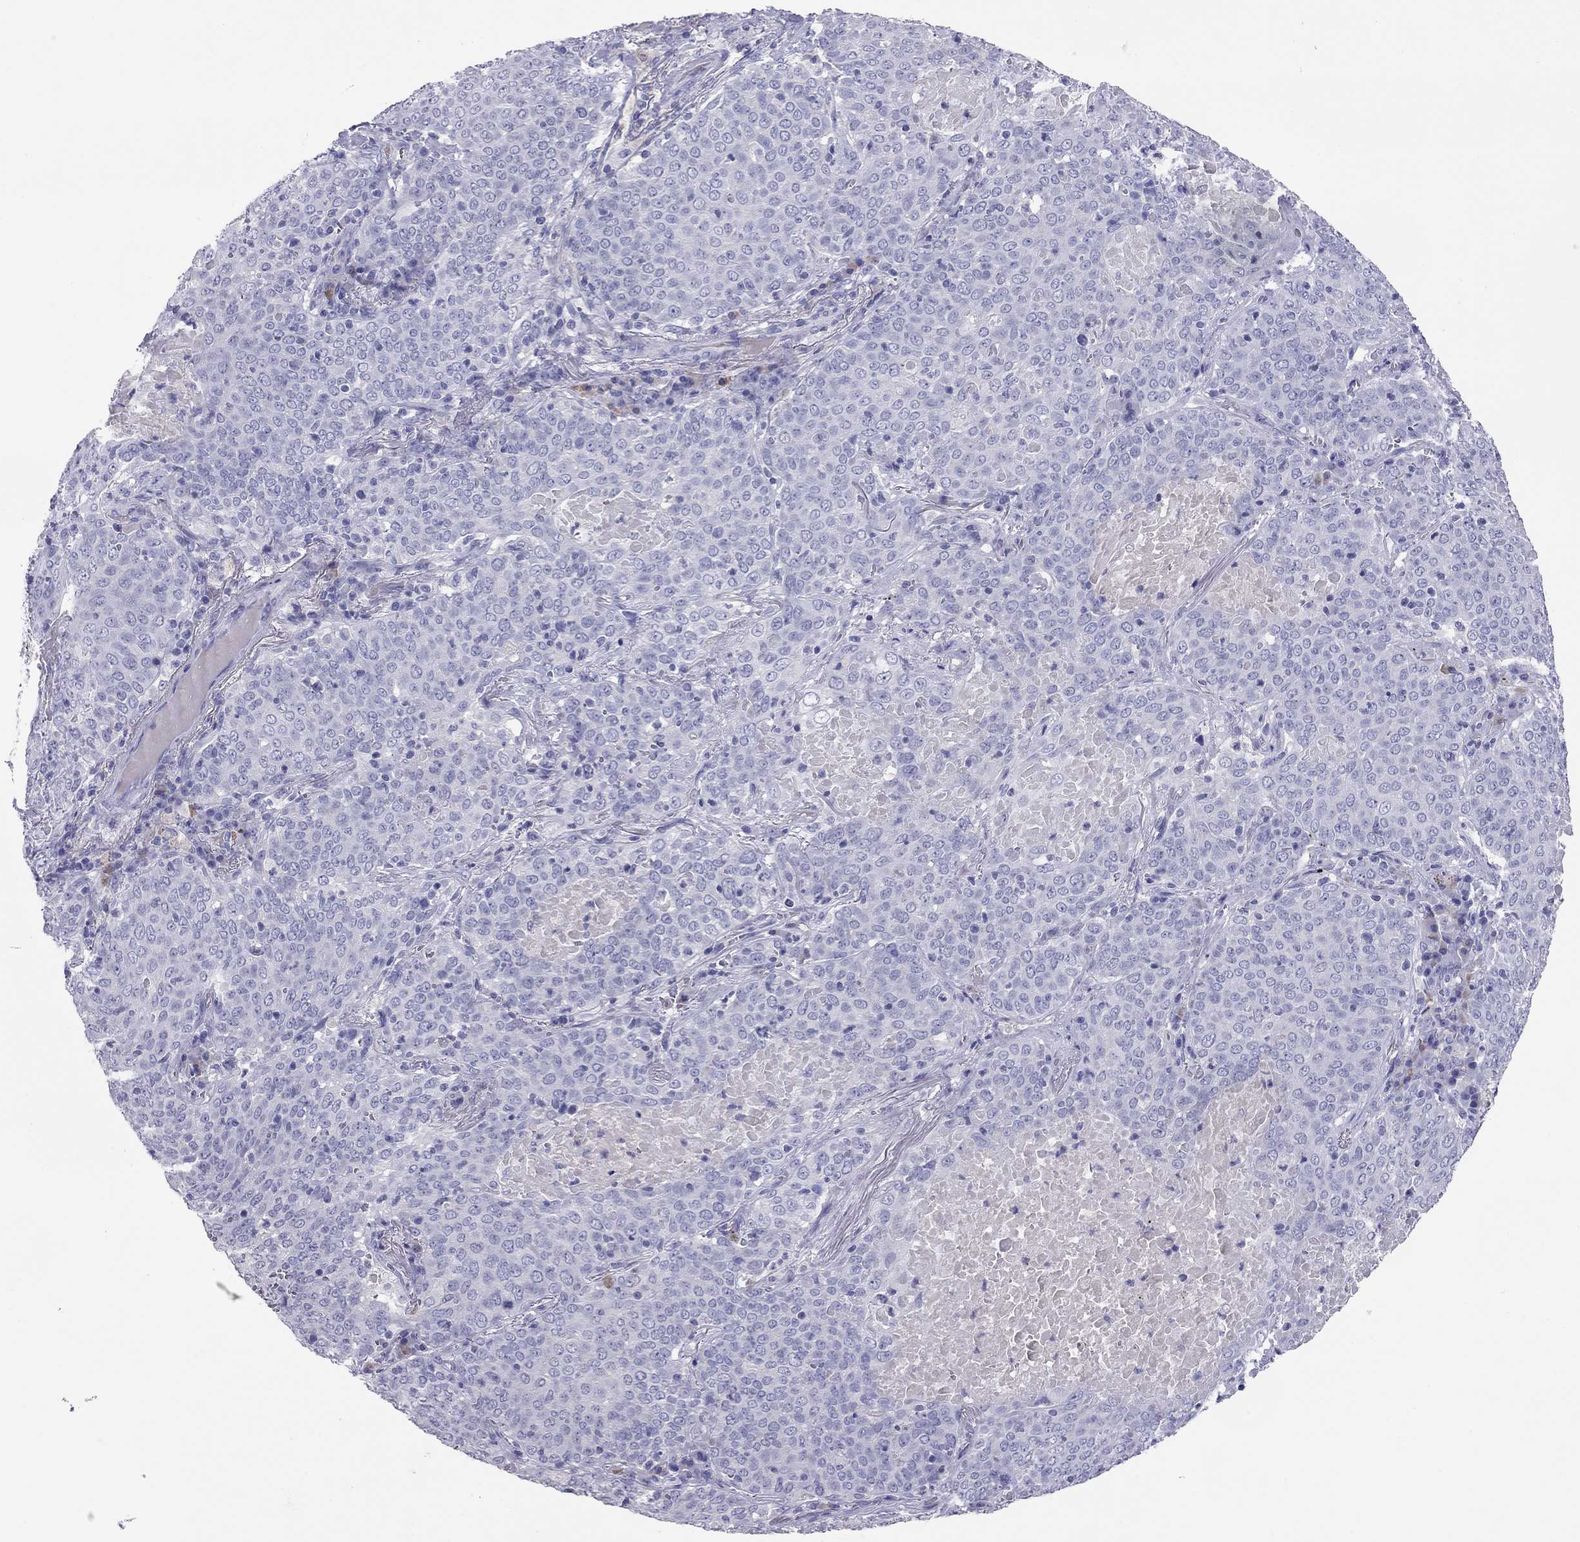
{"staining": {"intensity": "negative", "quantity": "none", "location": "none"}, "tissue": "lung cancer", "cell_type": "Tumor cells", "image_type": "cancer", "snomed": [{"axis": "morphology", "description": "Squamous cell carcinoma, NOS"}, {"axis": "topography", "description": "Lung"}], "caption": "A micrograph of human lung cancer (squamous cell carcinoma) is negative for staining in tumor cells.", "gene": "CALHM1", "patient": {"sex": "male", "age": 82}}